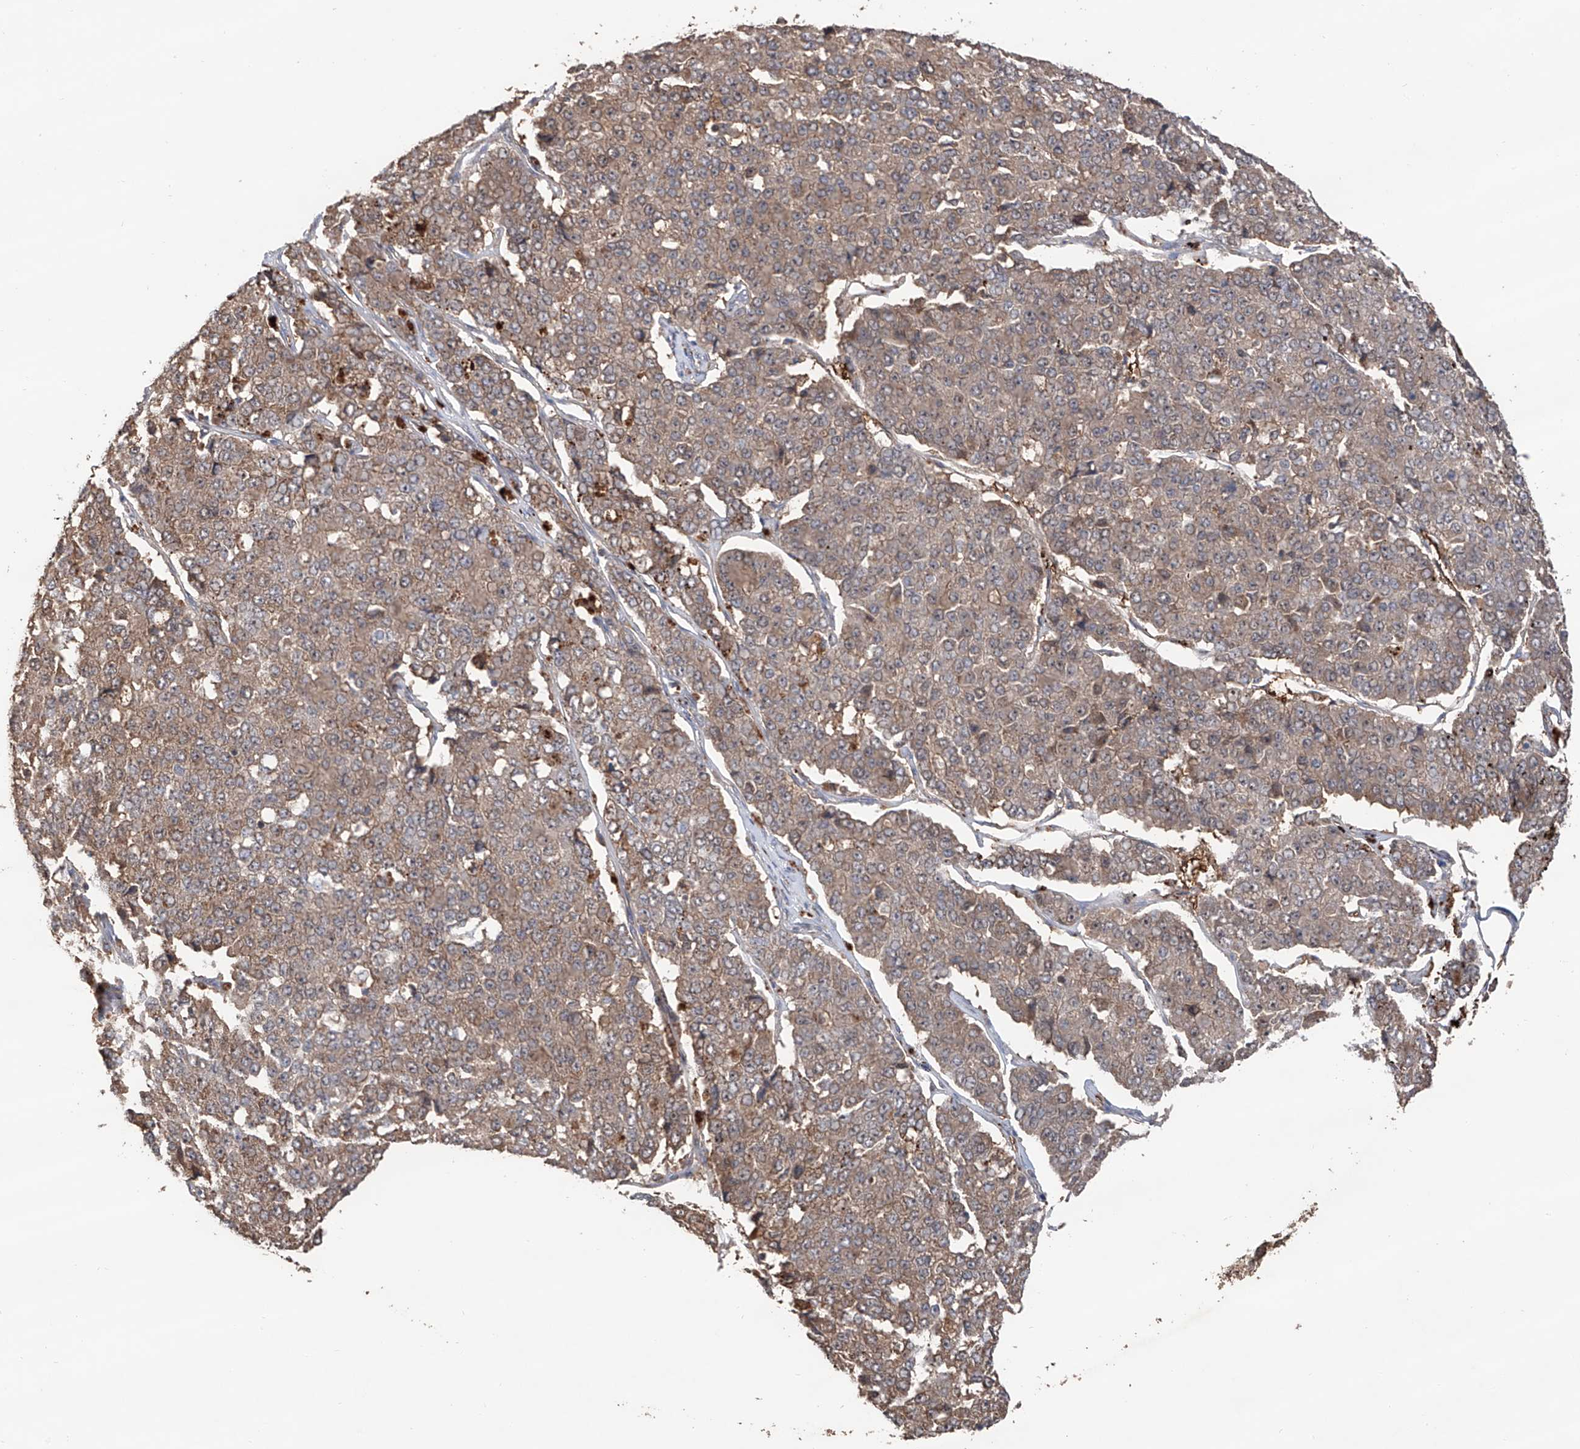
{"staining": {"intensity": "moderate", "quantity": ">75%", "location": "cytoplasmic/membranous"}, "tissue": "pancreatic cancer", "cell_type": "Tumor cells", "image_type": "cancer", "snomed": [{"axis": "morphology", "description": "Adenocarcinoma, NOS"}, {"axis": "topography", "description": "Pancreas"}], "caption": "There is medium levels of moderate cytoplasmic/membranous staining in tumor cells of pancreatic adenocarcinoma, as demonstrated by immunohistochemical staining (brown color).", "gene": "EDN1", "patient": {"sex": "male", "age": 50}}